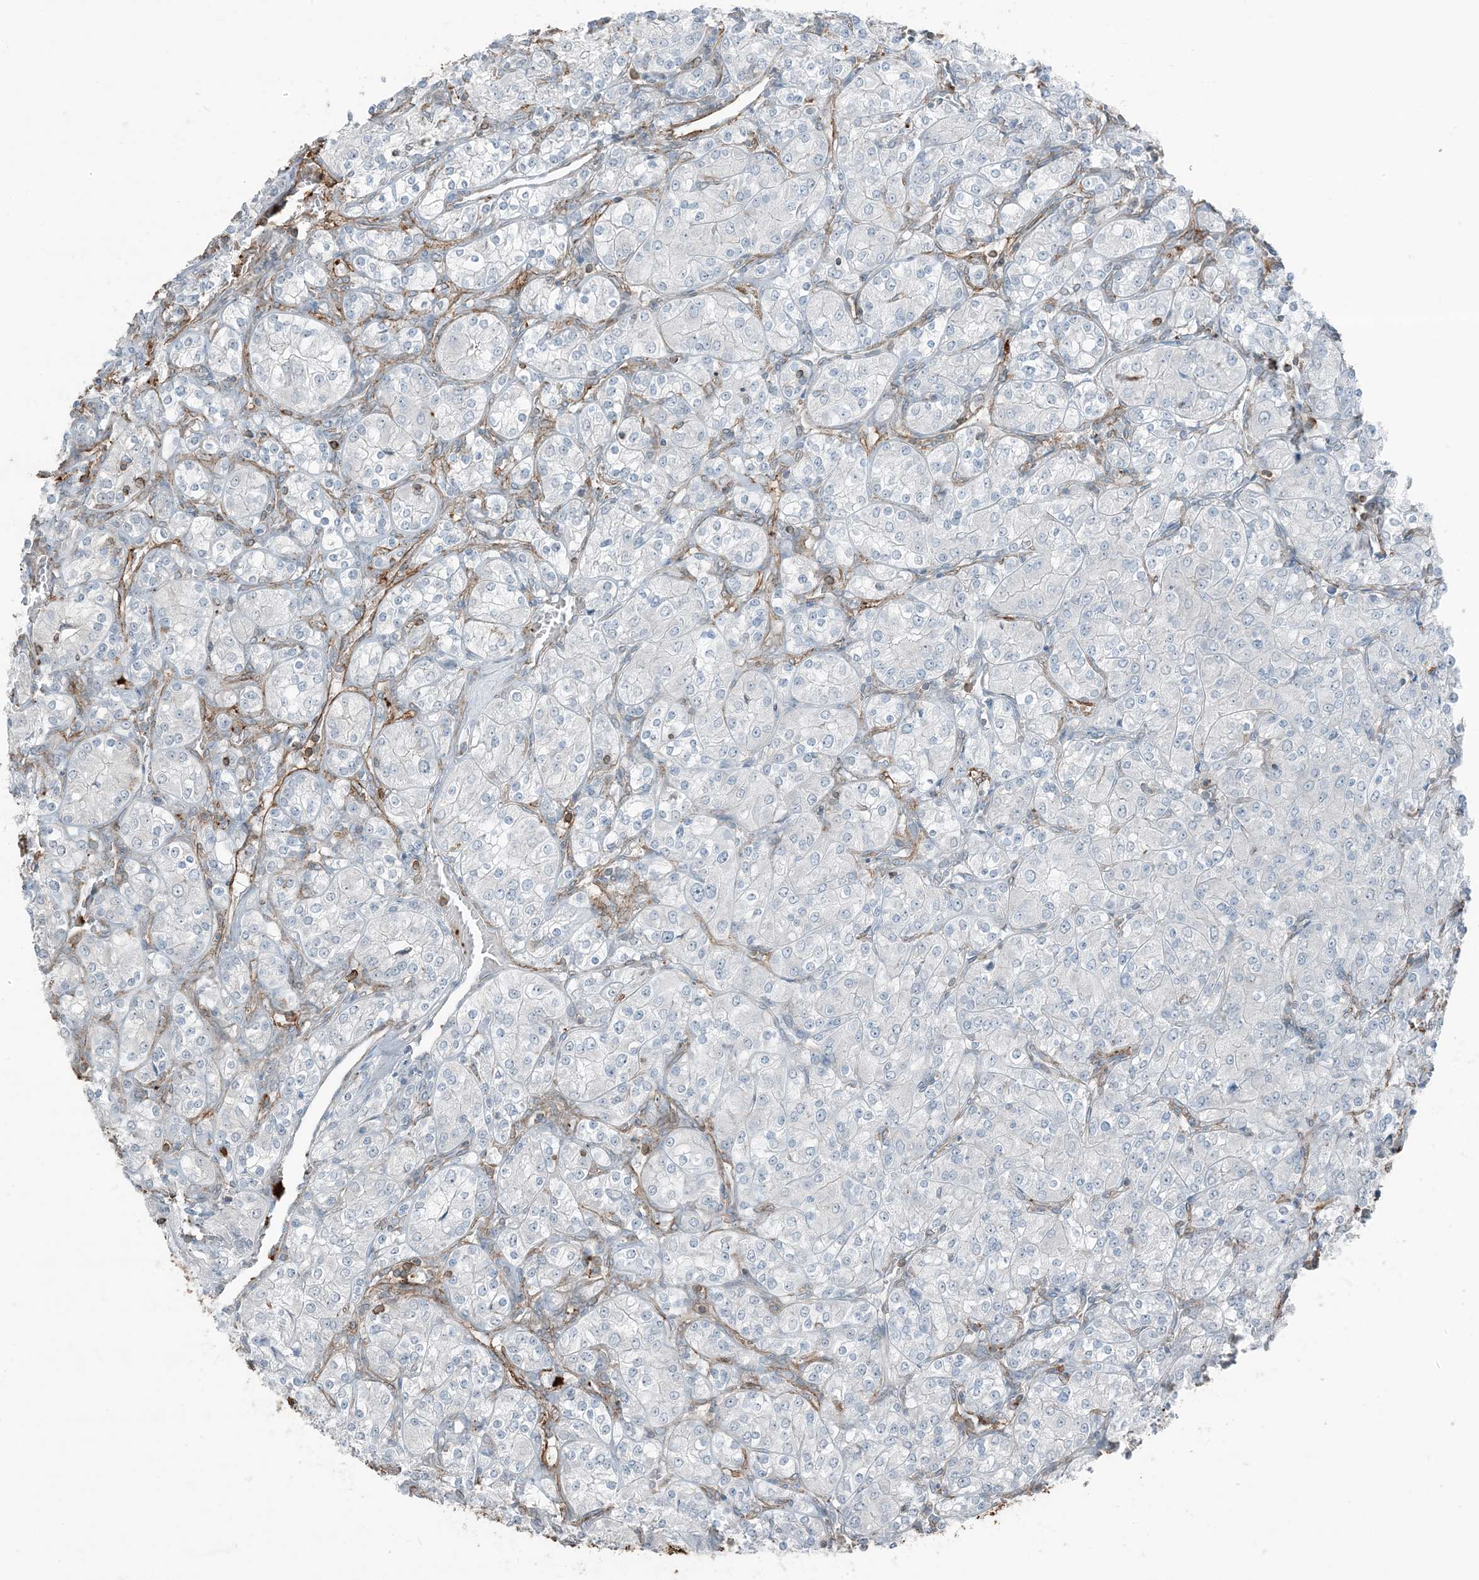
{"staining": {"intensity": "negative", "quantity": "none", "location": "none"}, "tissue": "renal cancer", "cell_type": "Tumor cells", "image_type": "cancer", "snomed": [{"axis": "morphology", "description": "Adenocarcinoma, NOS"}, {"axis": "topography", "description": "Kidney"}], "caption": "Renal cancer (adenocarcinoma) was stained to show a protein in brown. There is no significant positivity in tumor cells.", "gene": "APOBEC3C", "patient": {"sex": "male", "age": 77}}